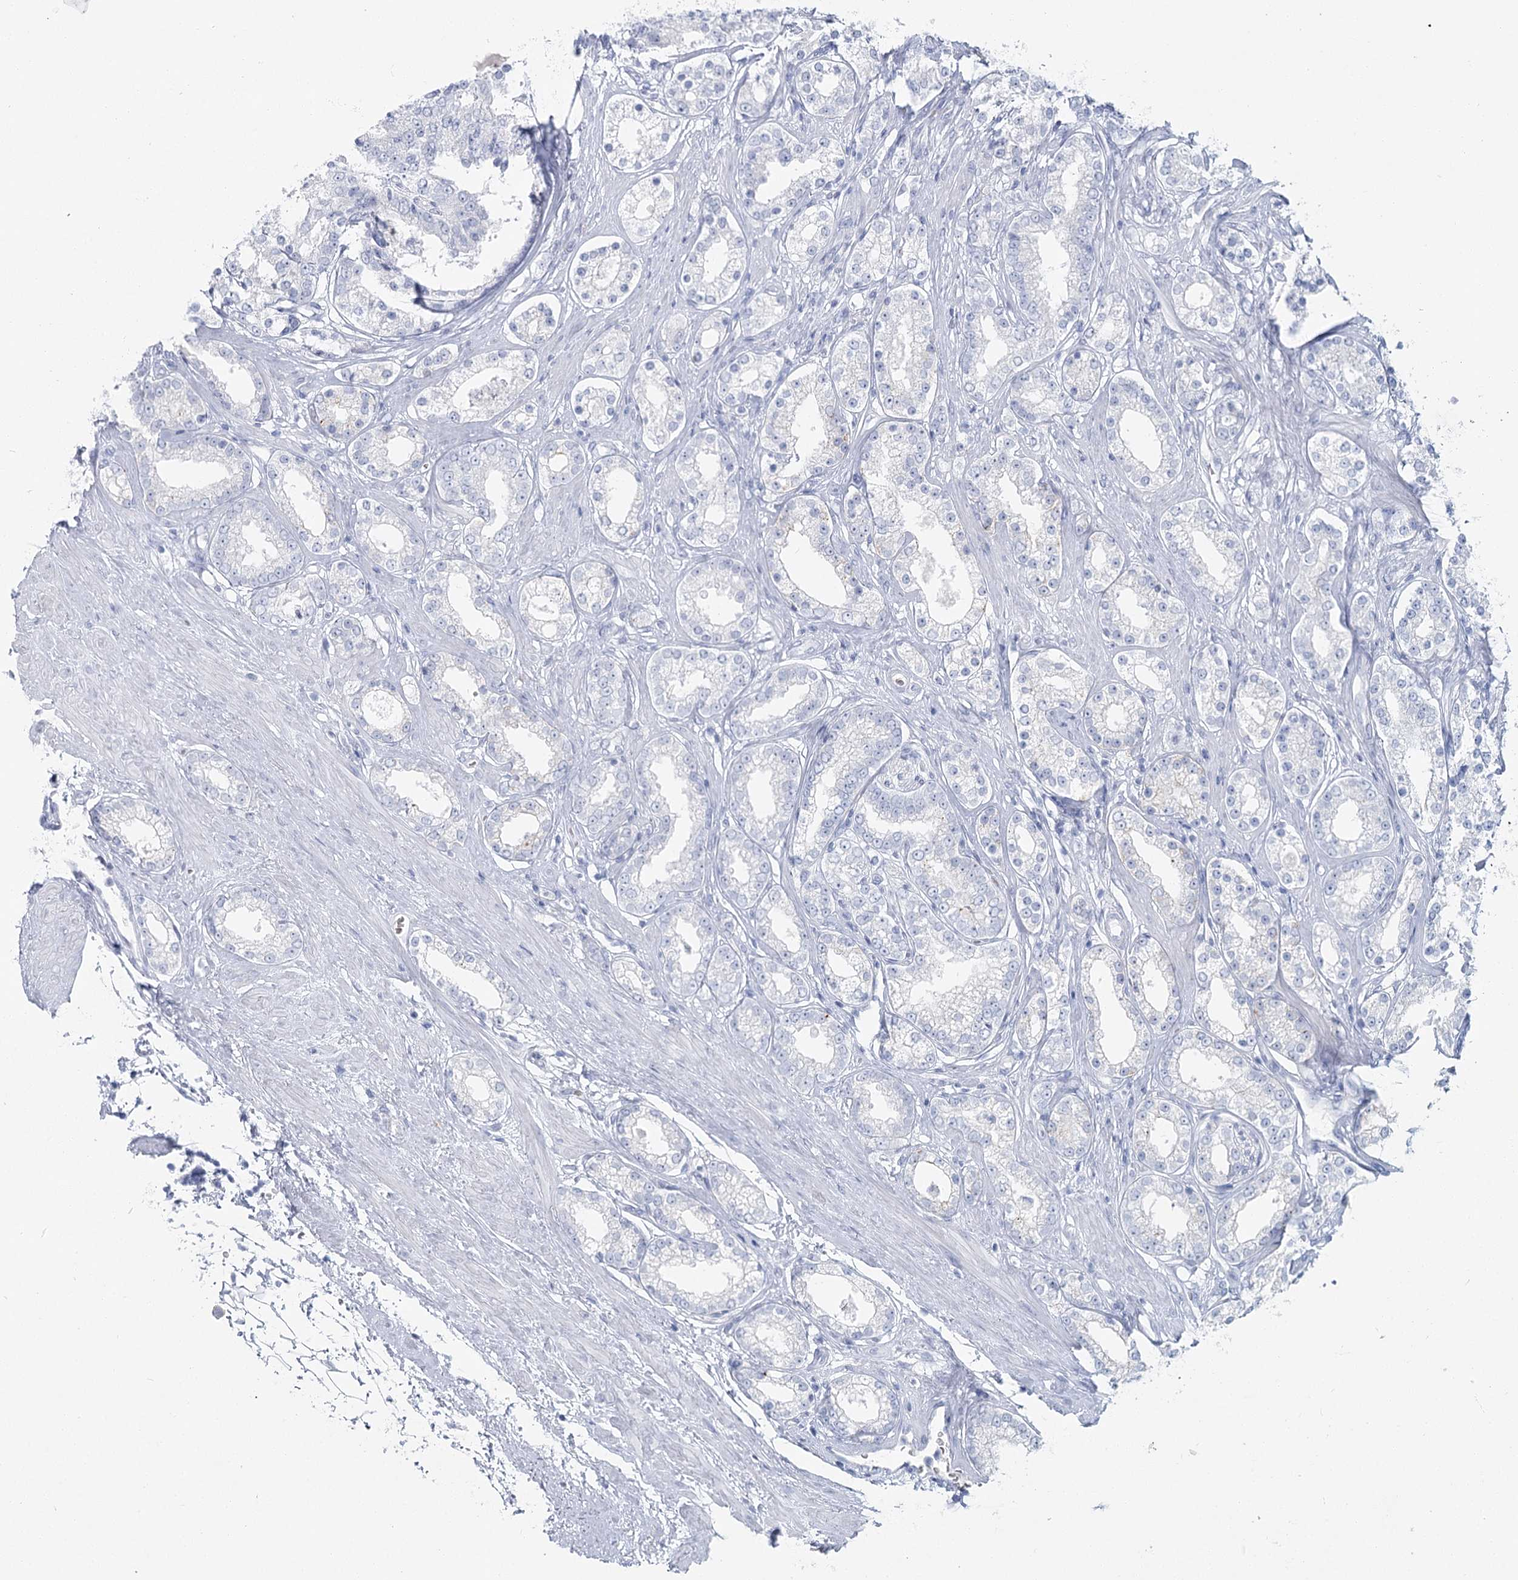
{"staining": {"intensity": "negative", "quantity": "none", "location": "none"}, "tissue": "prostate cancer", "cell_type": "Tumor cells", "image_type": "cancer", "snomed": [{"axis": "morphology", "description": "Normal tissue, NOS"}, {"axis": "morphology", "description": "Adenocarcinoma, High grade"}, {"axis": "topography", "description": "Prostate"}], "caption": "Tumor cells are negative for brown protein staining in prostate cancer.", "gene": "IFIT5", "patient": {"sex": "male", "age": 83}}